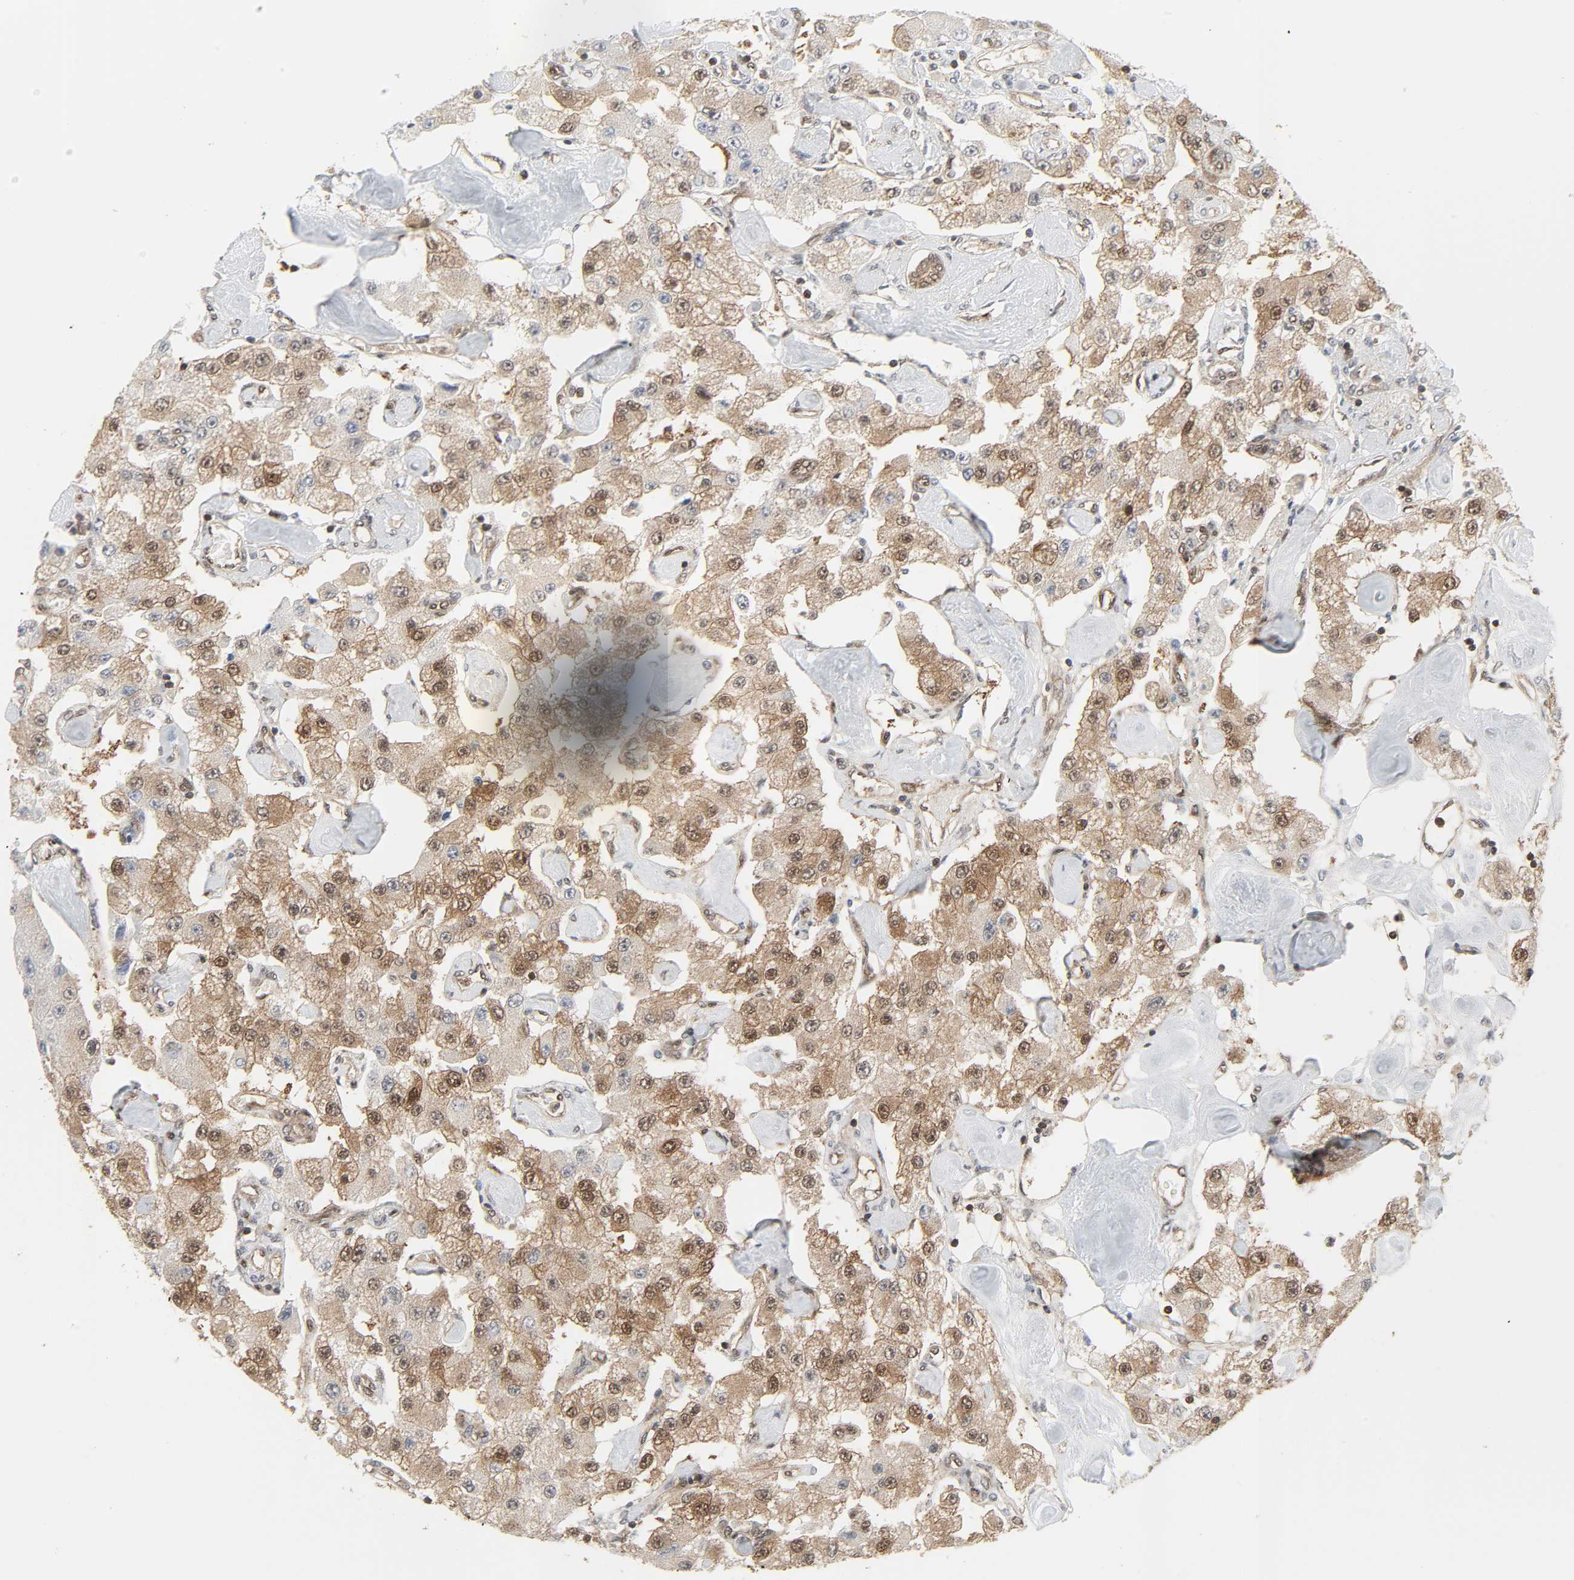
{"staining": {"intensity": "moderate", "quantity": ">75%", "location": "cytoplasmic/membranous,nuclear"}, "tissue": "carcinoid", "cell_type": "Tumor cells", "image_type": "cancer", "snomed": [{"axis": "morphology", "description": "Carcinoid, malignant, NOS"}, {"axis": "topography", "description": "Pancreas"}], "caption": "Human malignant carcinoid stained for a protein (brown) exhibits moderate cytoplasmic/membranous and nuclear positive expression in about >75% of tumor cells.", "gene": "GSK3A", "patient": {"sex": "male", "age": 41}}